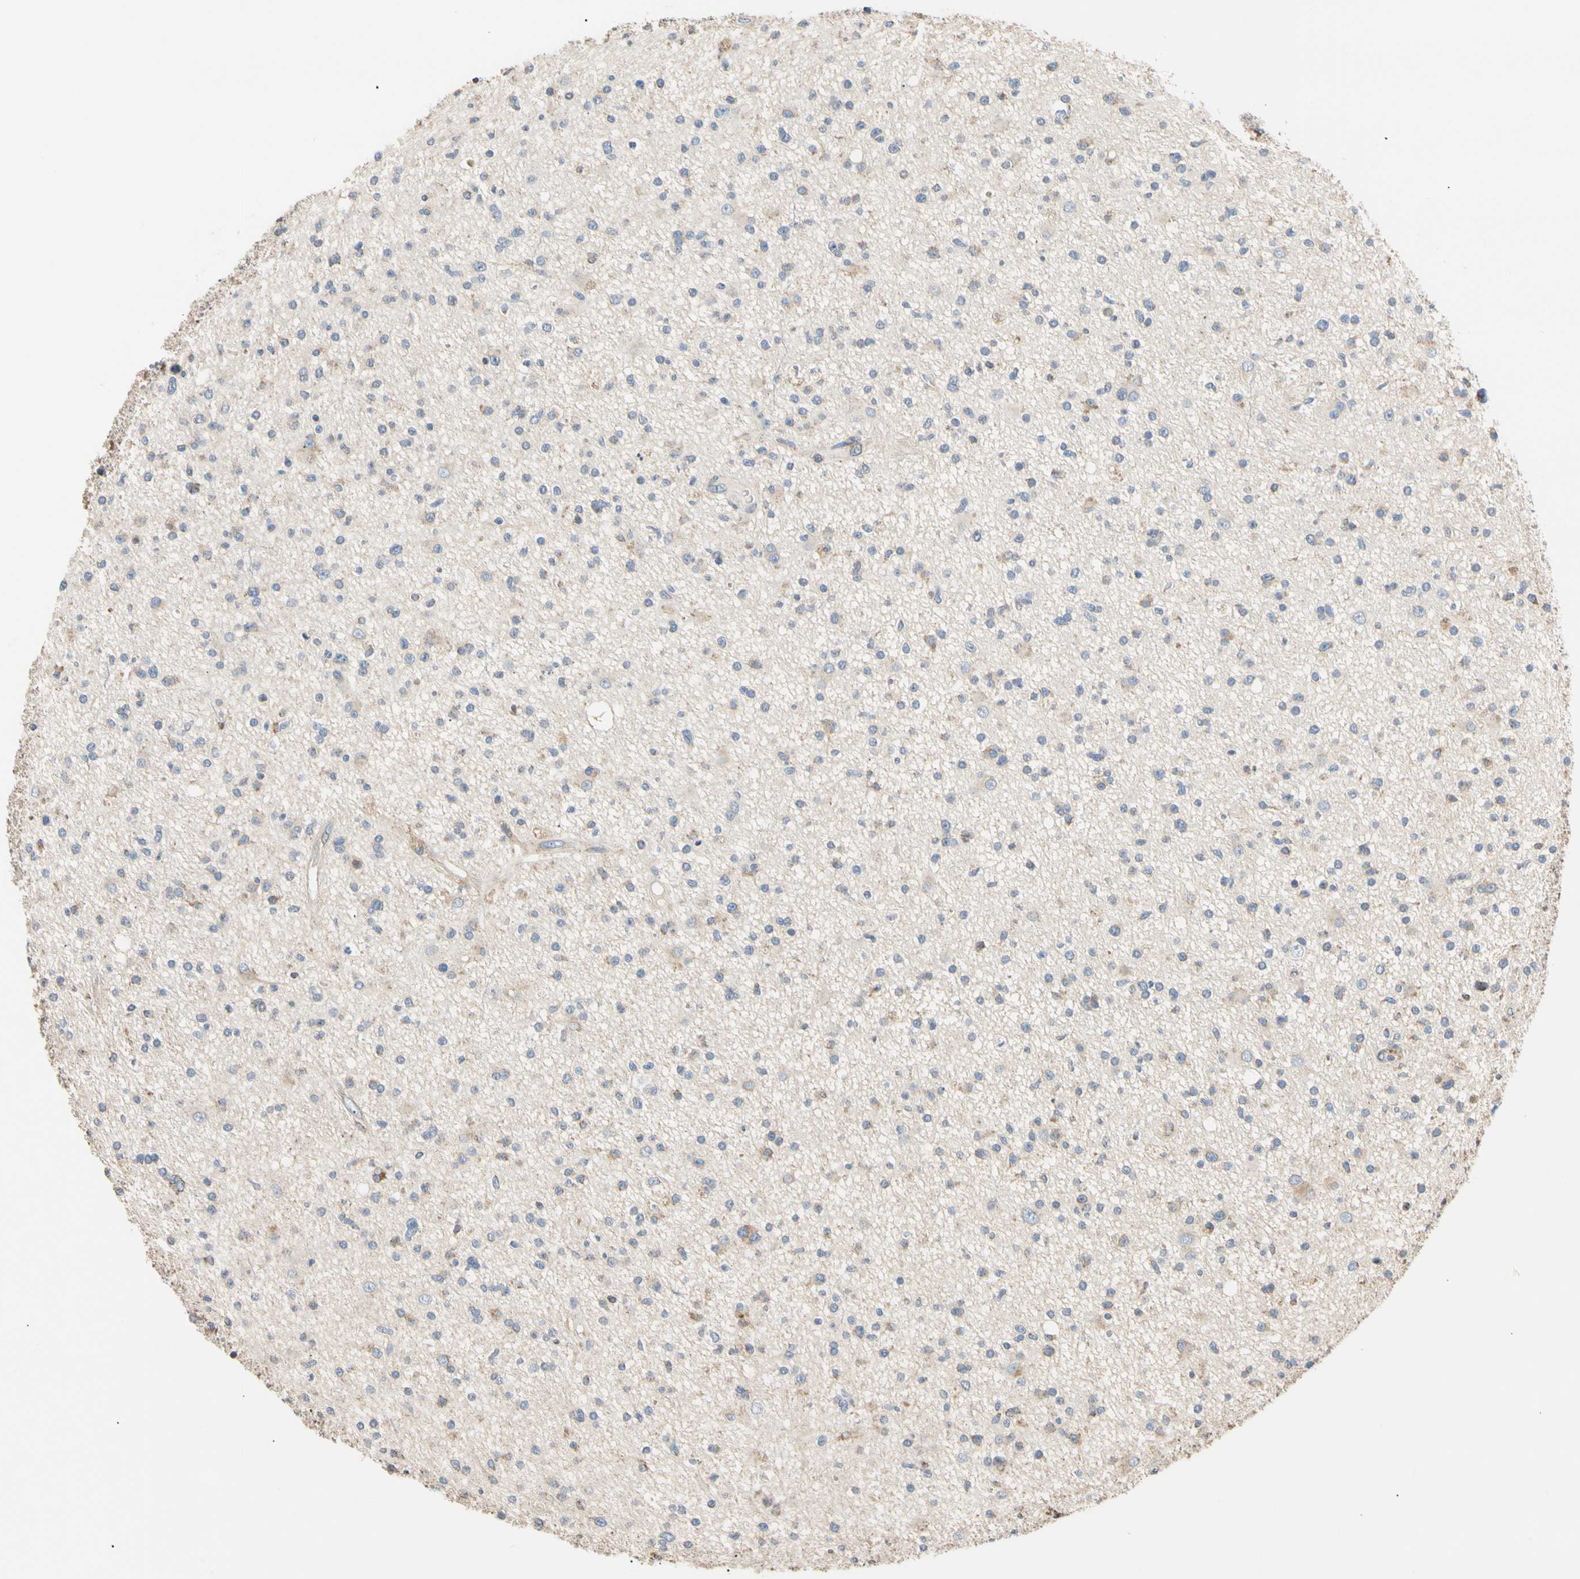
{"staining": {"intensity": "weak", "quantity": "<25%", "location": "cytoplasmic/membranous"}, "tissue": "glioma", "cell_type": "Tumor cells", "image_type": "cancer", "snomed": [{"axis": "morphology", "description": "Glioma, malignant, High grade"}, {"axis": "topography", "description": "Brain"}], "caption": "Micrograph shows no significant protein positivity in tumor cells of malignant glioma (high-grade).", "gene": "PLGRKT", "patient": {"sex": "male", "age": 33}}